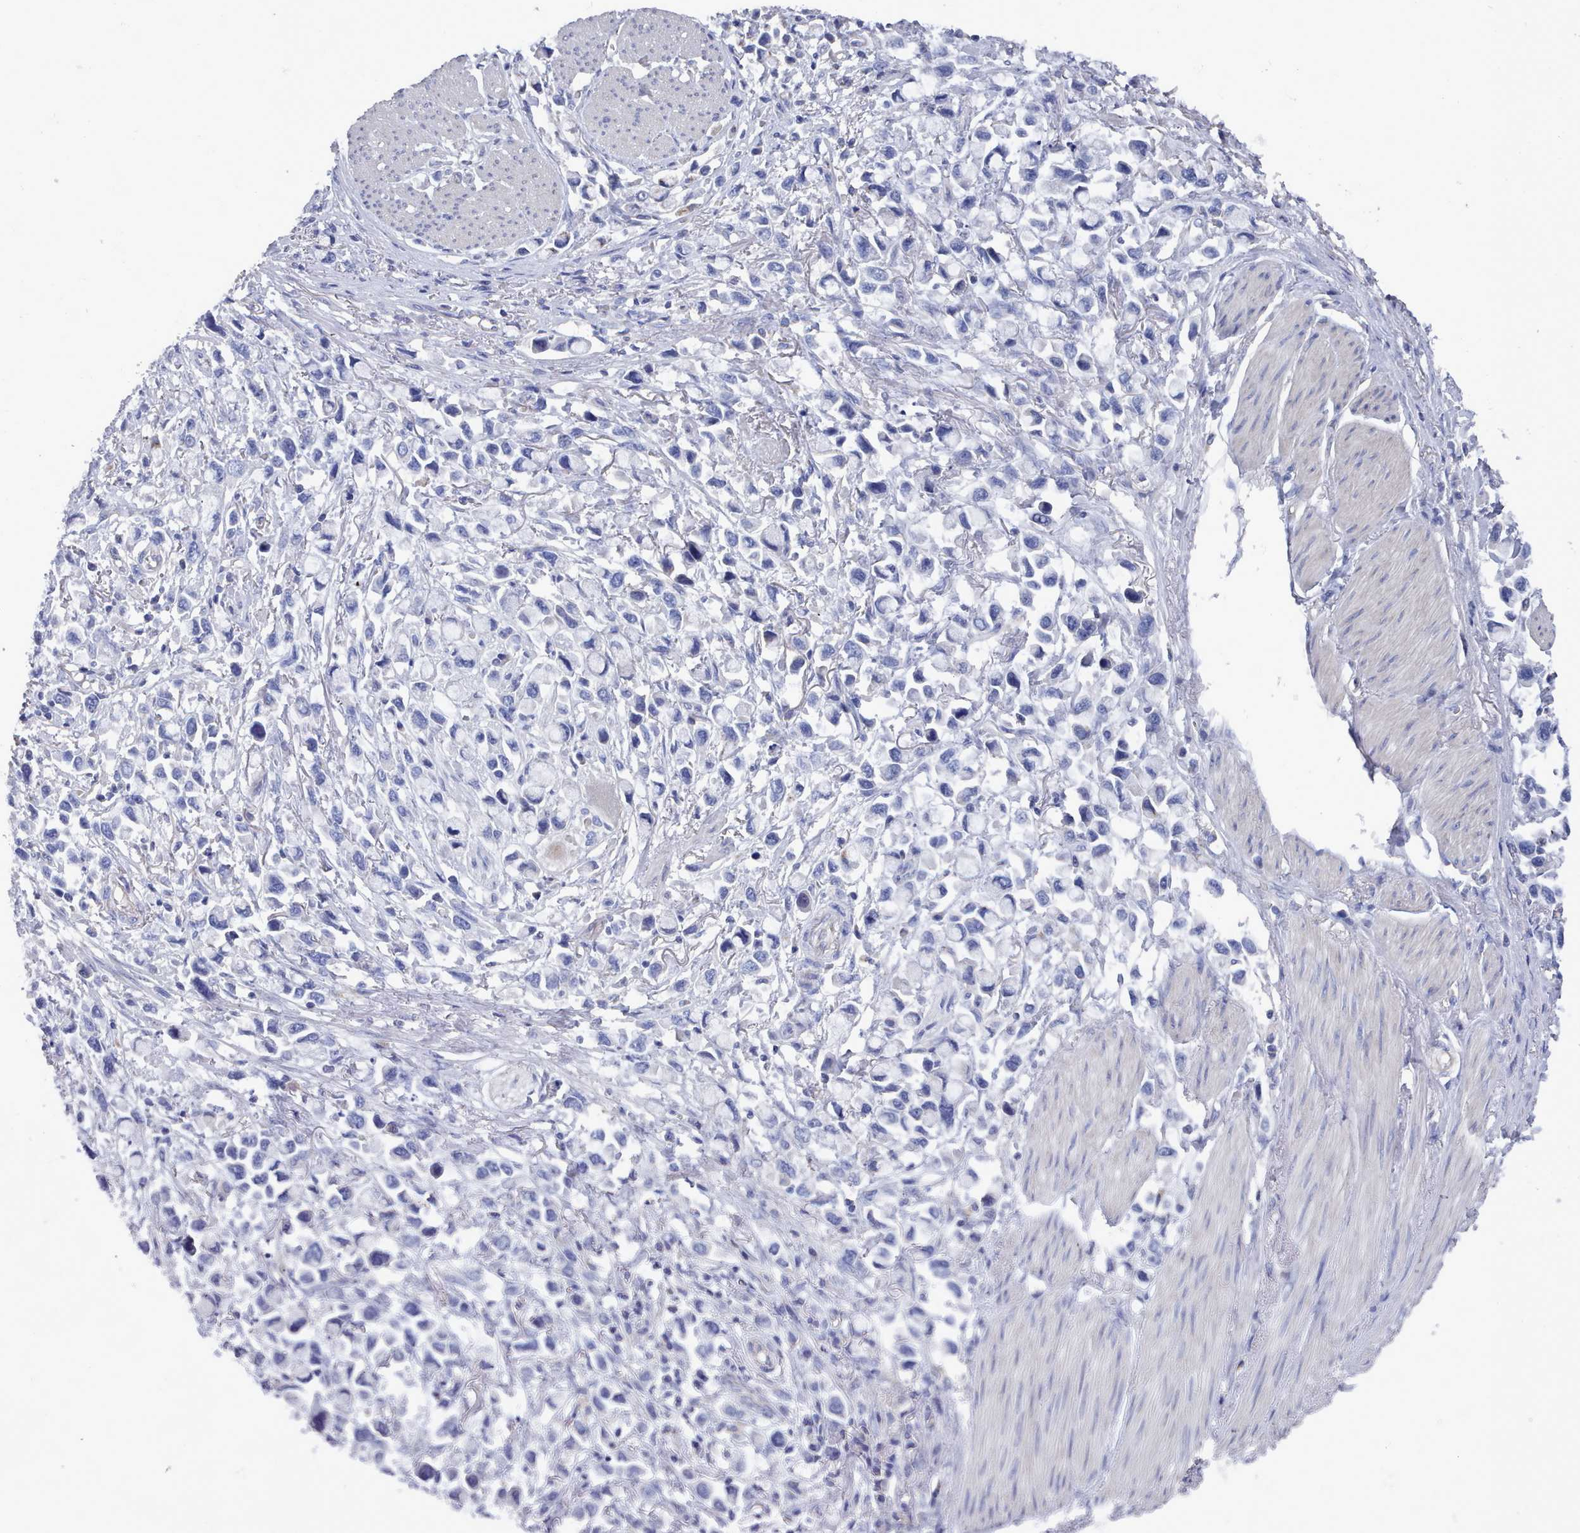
{"staining": {"intensity": "negative", "quantity": "none", "location": "none"}, "tissue": "stomach cancer", "cell_type": "Tumor cells", "image_type": "cancer", "snomed": [{"axis": "morphology", "description": "Adenocarcinoma, NOS"}, {"axis": "topography", "description": "Stomach"}], "caption": "This is an IHC photomicrograph of stomach adenocarcinoma. There is no staining in tumor cells.", "gene": "PDE4C", "patient": {"sex": "female", "age": 81}}